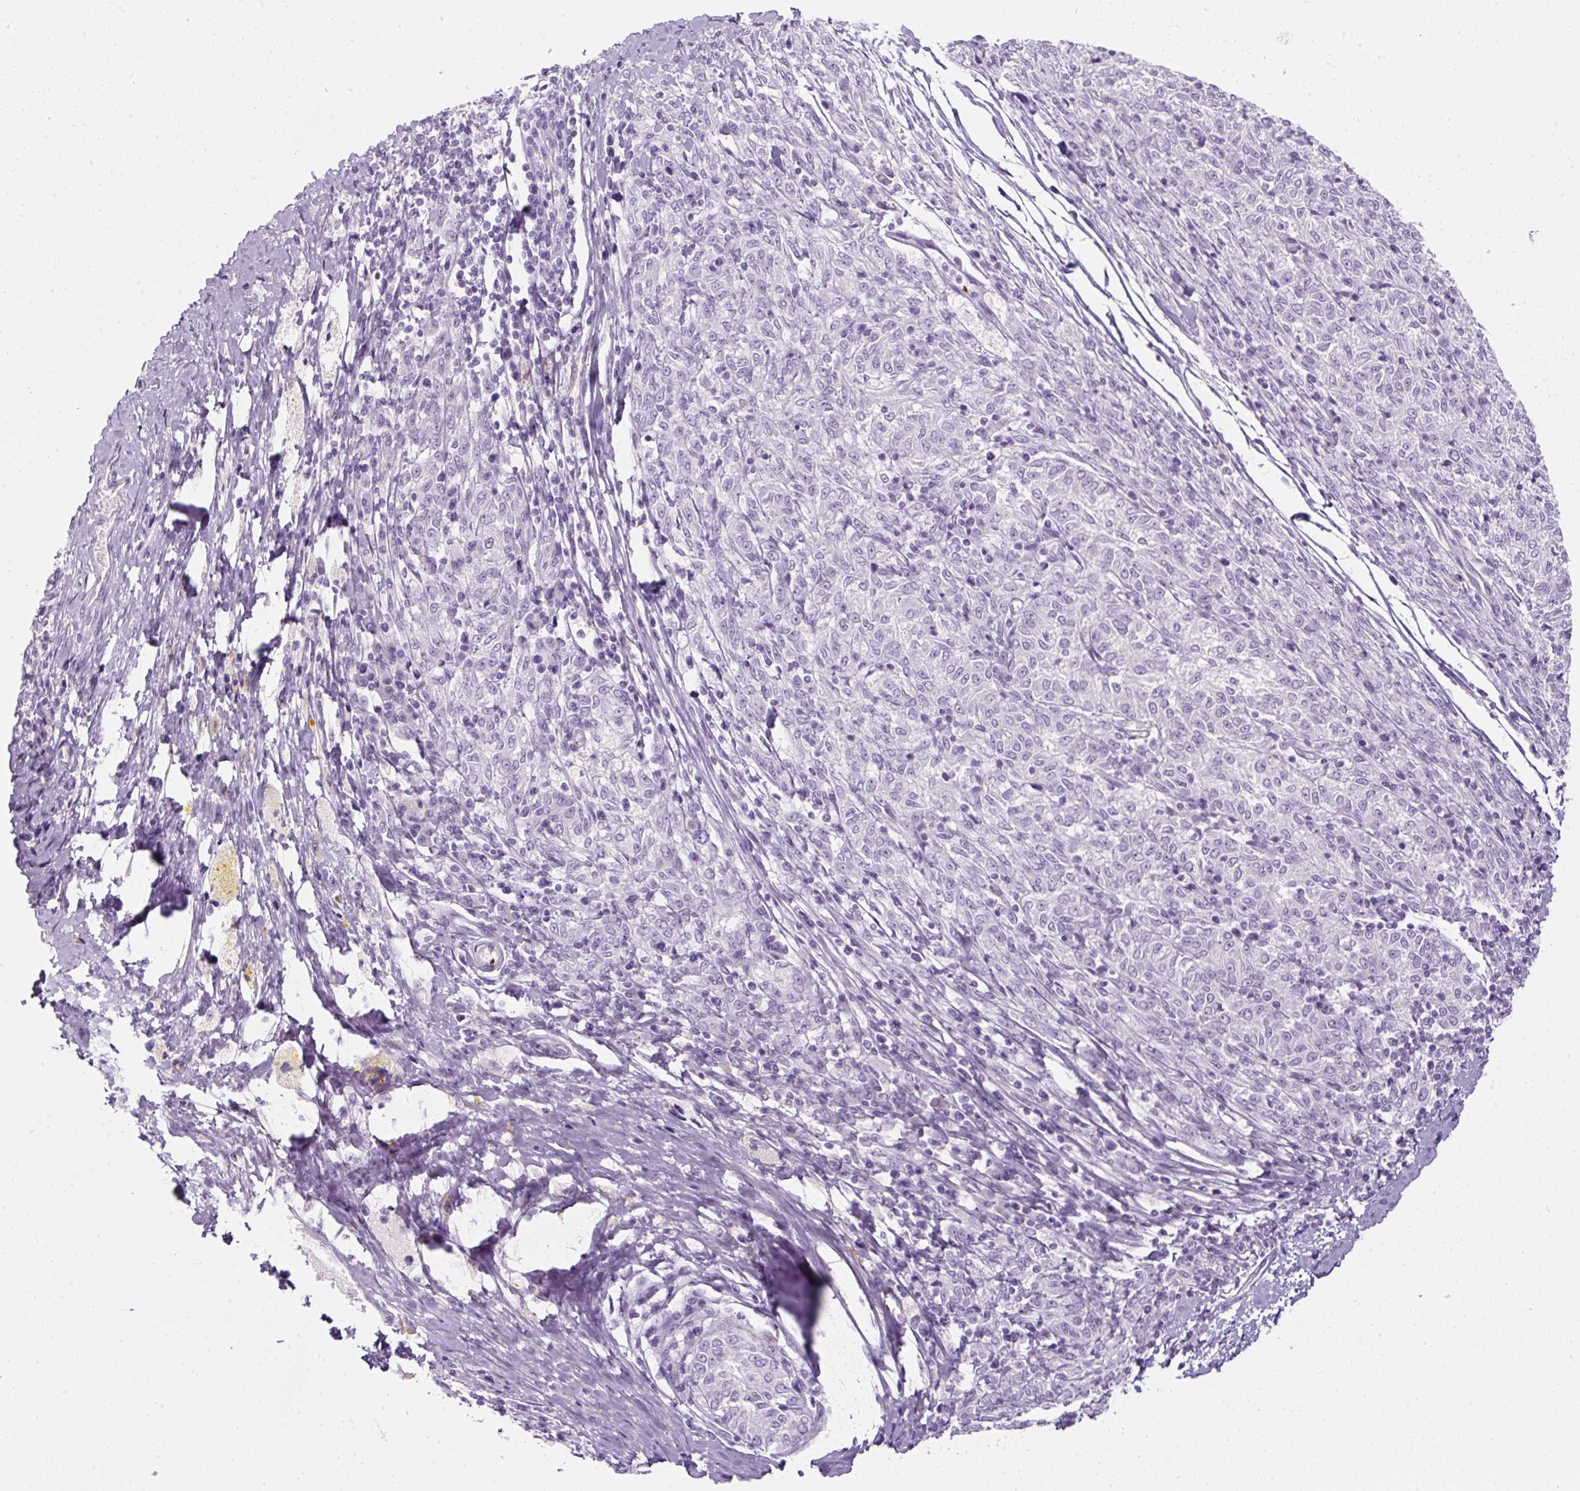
{"staining": {"intensity": "negative", "quantity": "none", "location": "none"}, "tissue": "melanoma", "cell_type": "Tumor cells", "image_type": "cancer", "snomed": [{"axis": "morphology", "description": "Malignant melanoma, NOS"}, {"axis": "topography", "description": "Skin"}], "caption": "Malignant melanoma was stained to show a protein in brown. There is no significant positivity in tumor cells.", "gene": "PF4V1", "patient": {"sex": "female", "age": 72}}